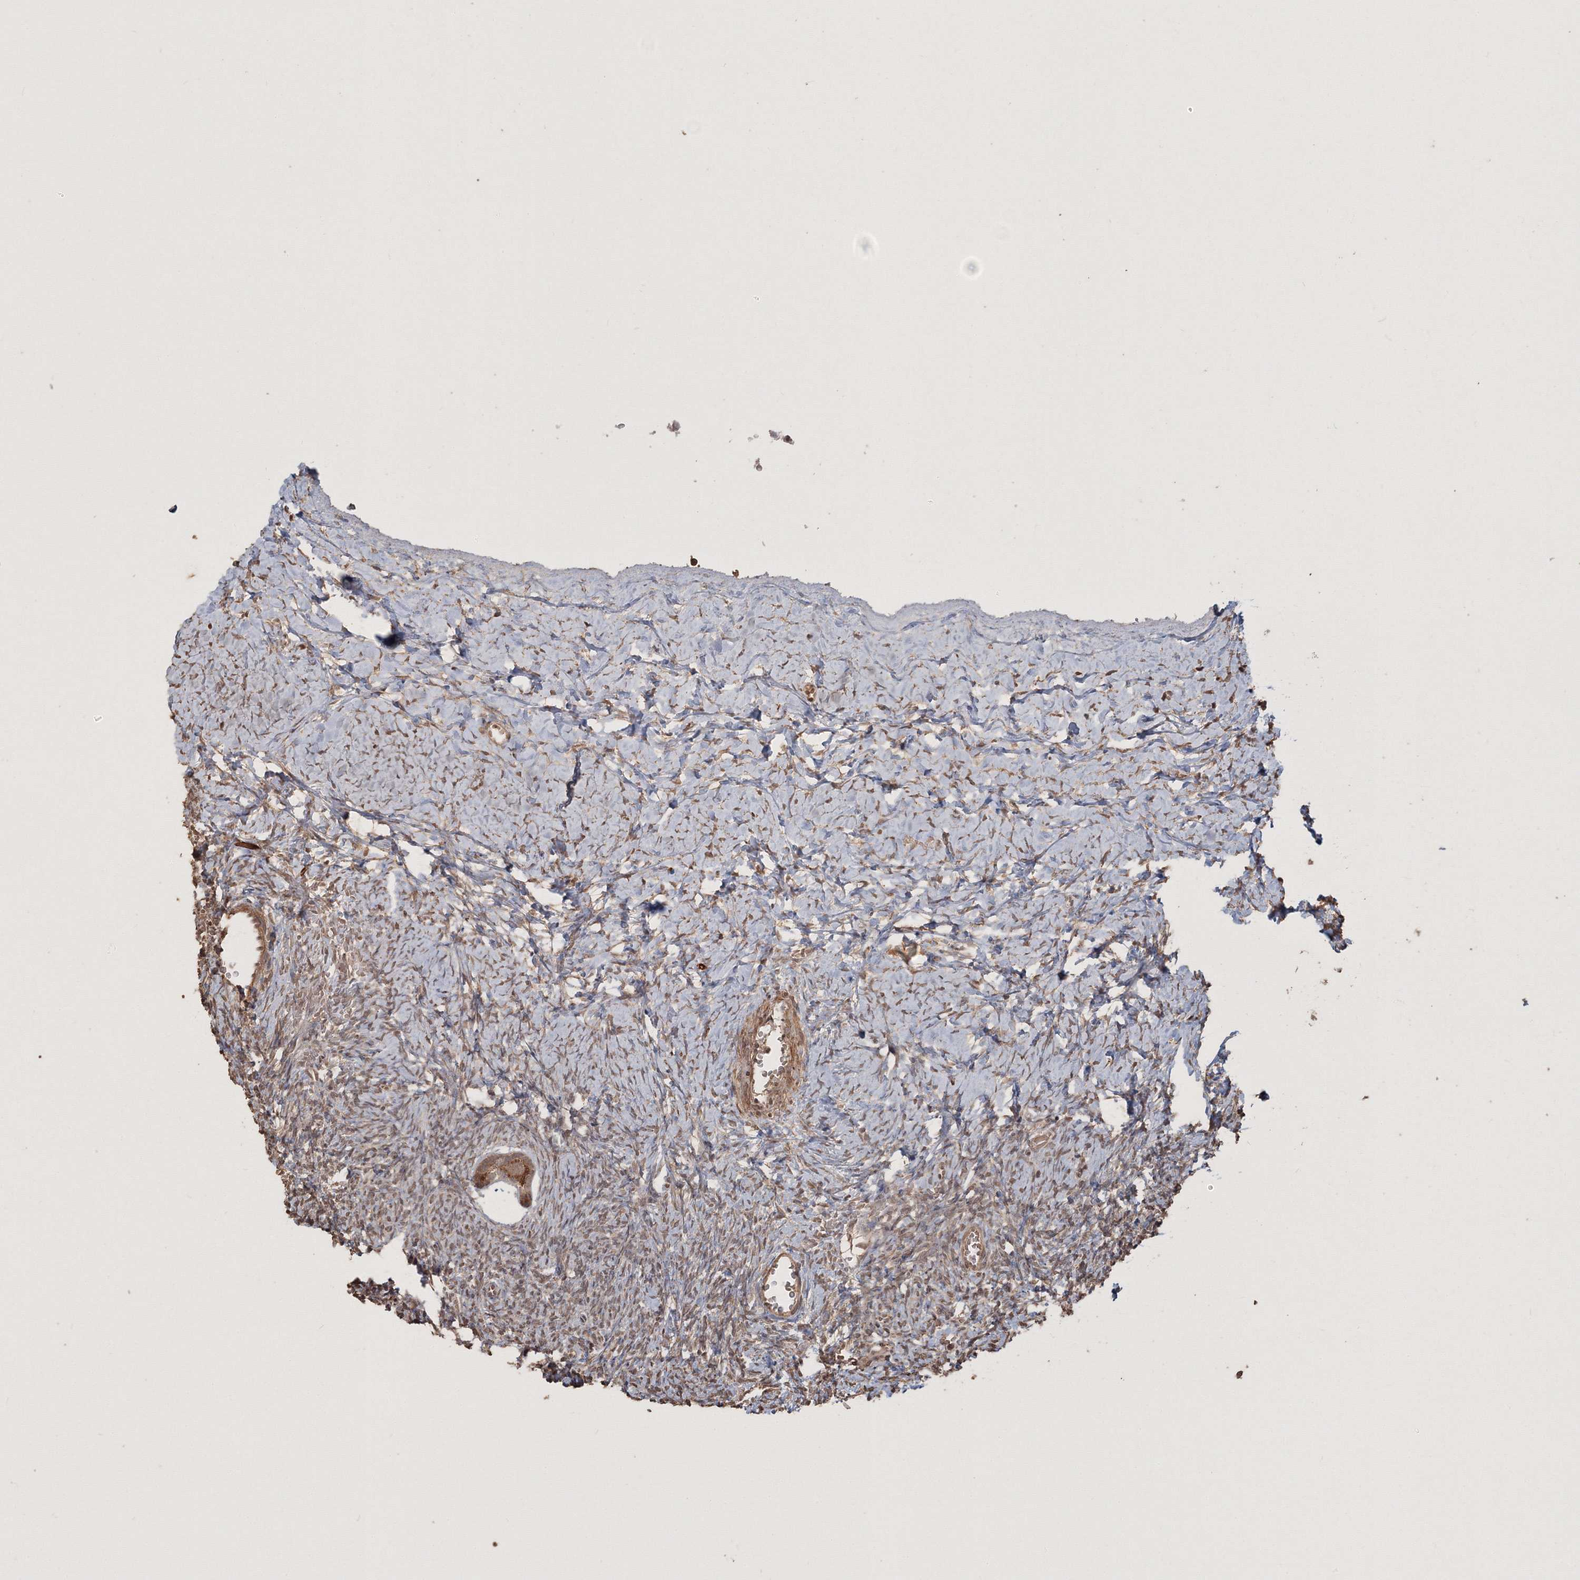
{"staining": {"intensity": "moderate", "quantity": ">75%", "location": "cytoplasmic/membranous"}, "tissue": "ovary", "cell_type": "Follicle cells", "image_type": "normal", "snomed": [{"axis": "morphology", "description": "Normal tissue, NOS"}, {"axis": "morphology", "description": "Developmental malformation"}, {"axis": "topography", "description": "Ovary"}], "caption": "Brown immunohistochemical staining in unremarkable ovary shows moderate cytoplasmic/membranous staining in about >75% of follicle cells.", "gene": "CCDC122", "patient": {"sex": "female", "age": 39}}